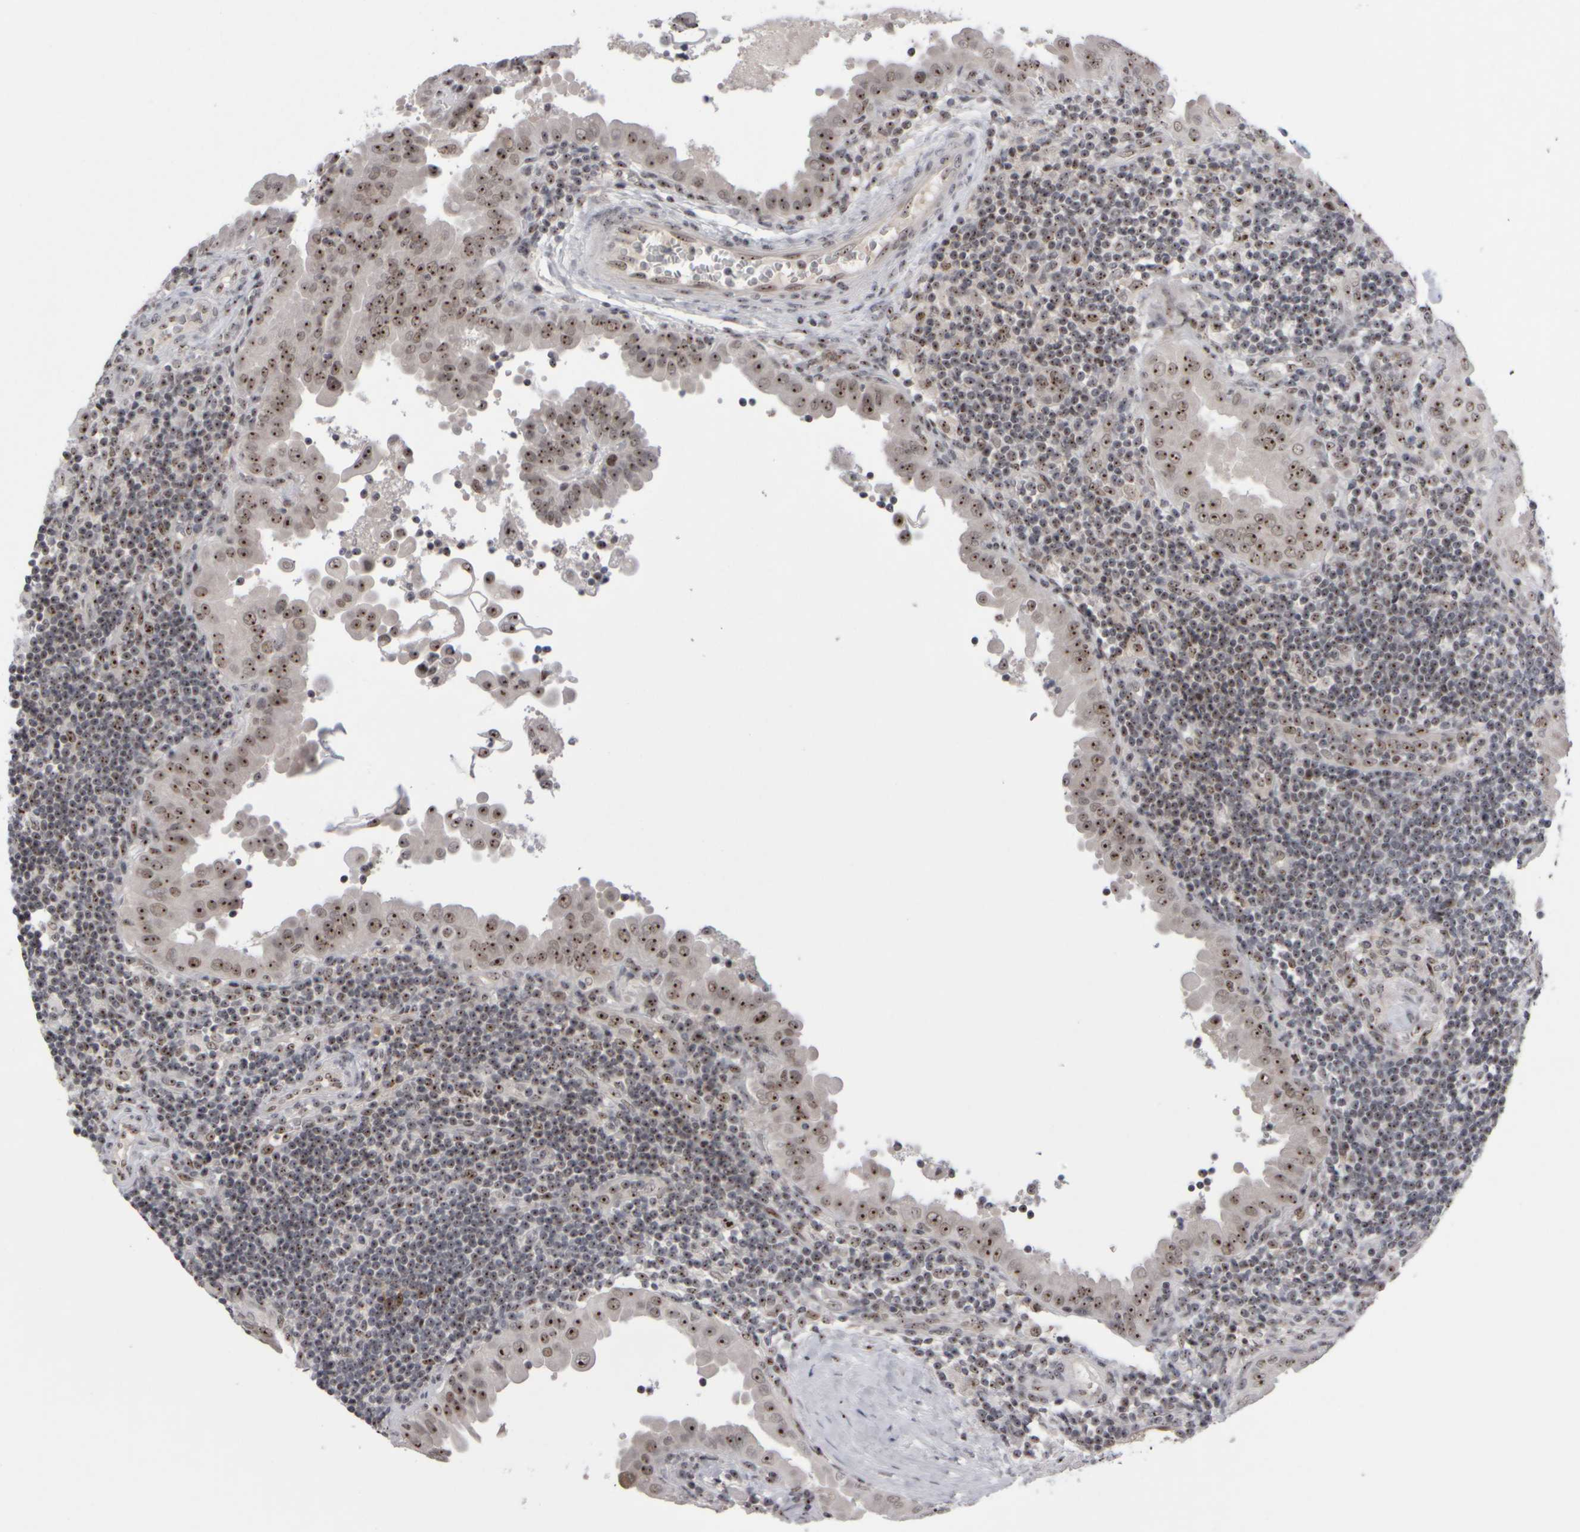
{"staining": {"intensity": "moderate", "quantity": ">75%", "location": "nuclear"}, "tissue": "thyroid cancer", "cell_type": "Tumor cells", "image_type": "cancer", "snomed": [{"axis": "morphology", "description": "Papillary adenocarcinoma, NOS"}, {"axis": "topography", "description": "Thyroid gland"}], "caption": "Thyroid cancer tissue displays moderate nuclear positivity in approximately >75% of tumor cells", "gene": "SURF6", "patient": {"sex": "male", "age": 33}}